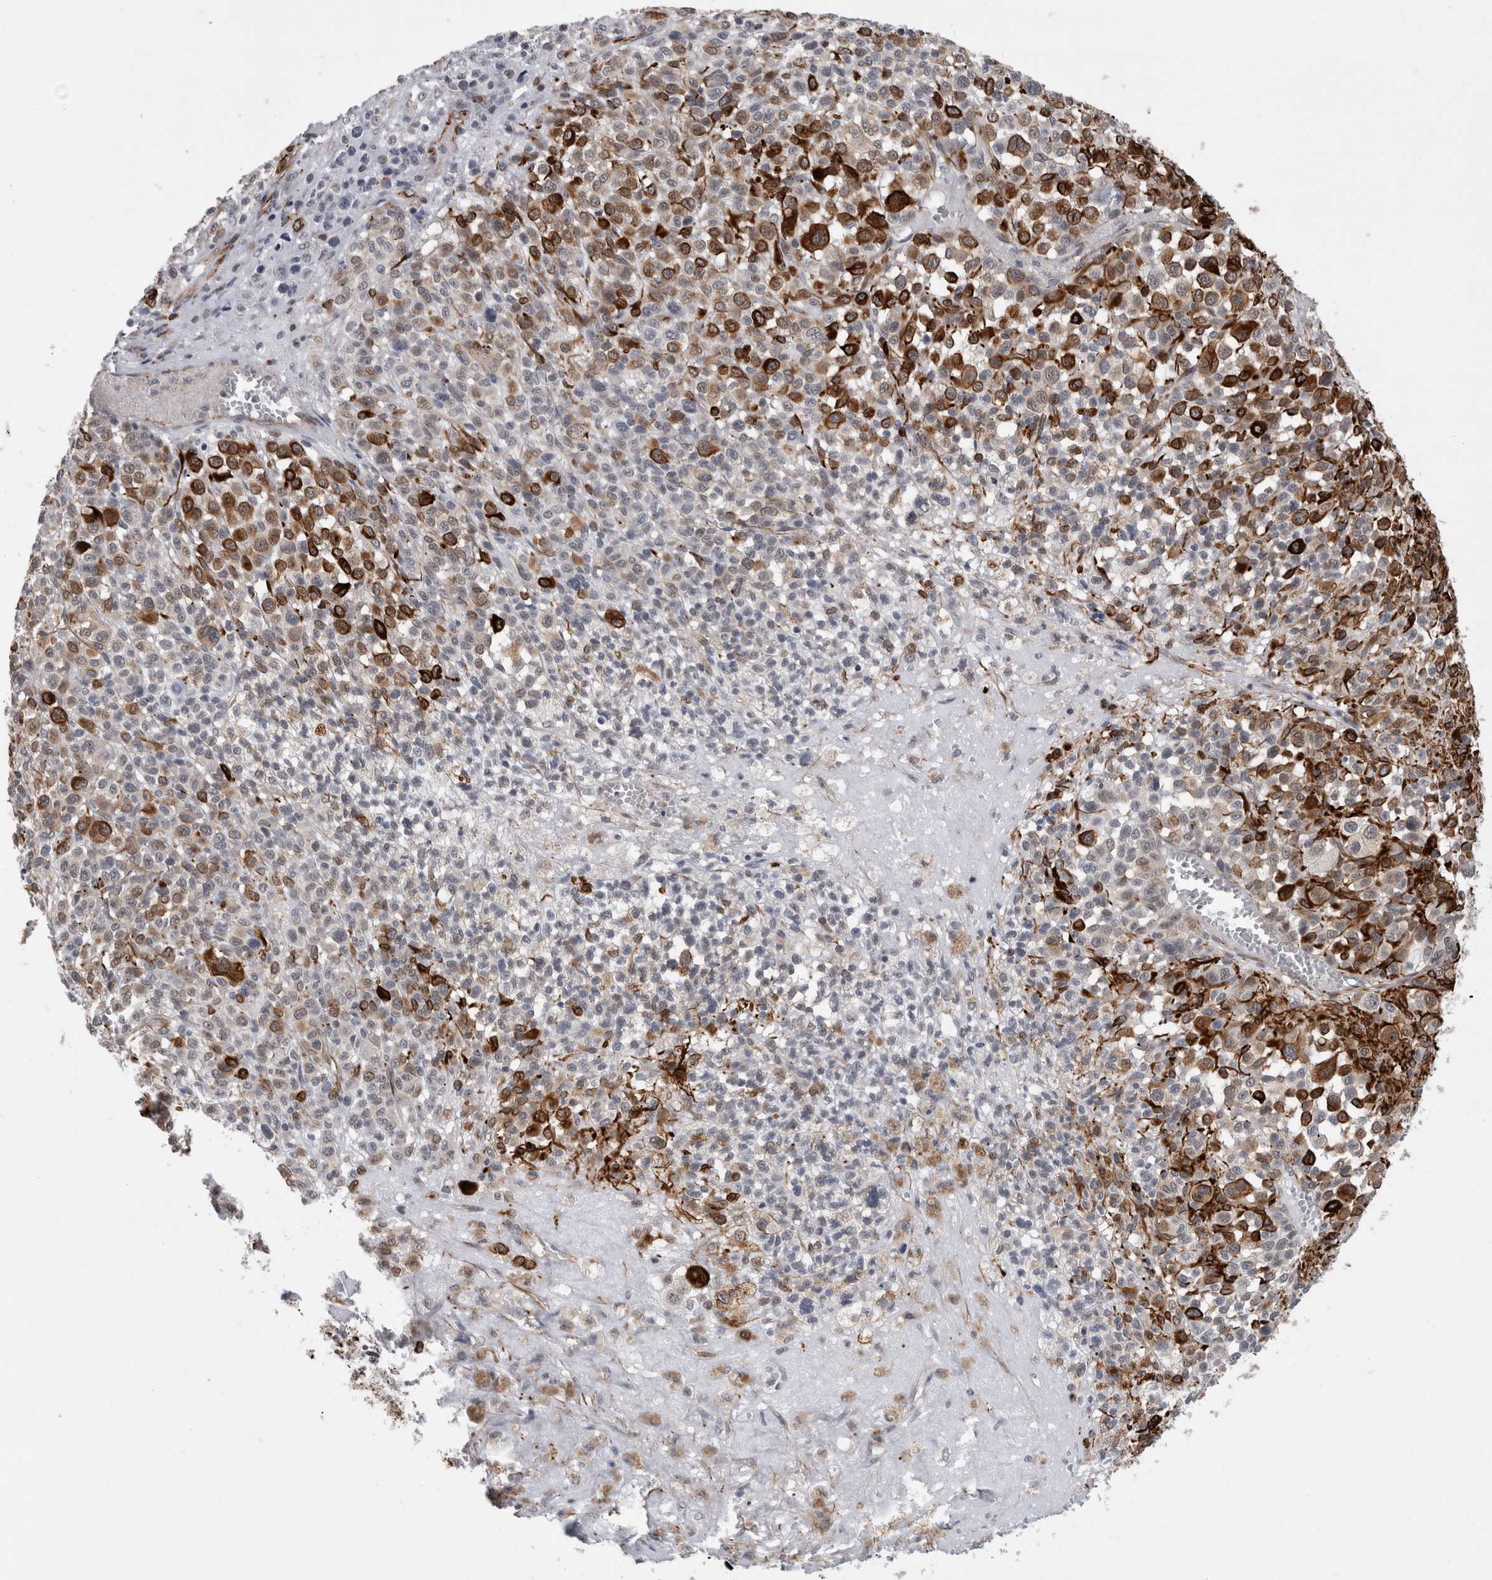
{"staining": {"intensity": "strong", "quantity": "25%-75%", "location": "cytoplasmic/membranous"}, "tissue": "melanoma", "cell_type": "Tumor cells", "image_type": "cancer", "snomed": [{"axis": "morphology", "description": "Malignant melanoma, Metastatic site"}, {"axis": "topography", "description": "Skin"}], "caption": "Immunohistochemistry histopathology image of human malignant melanoma (metastatic site) stained for a protein (brown), which displays high levels of strong cytoplasmic/membranous expression in approximately 25%-75% of tumor cells.", "gene": "FAM83H", "patient": {"sex": "female", "age": 74}}